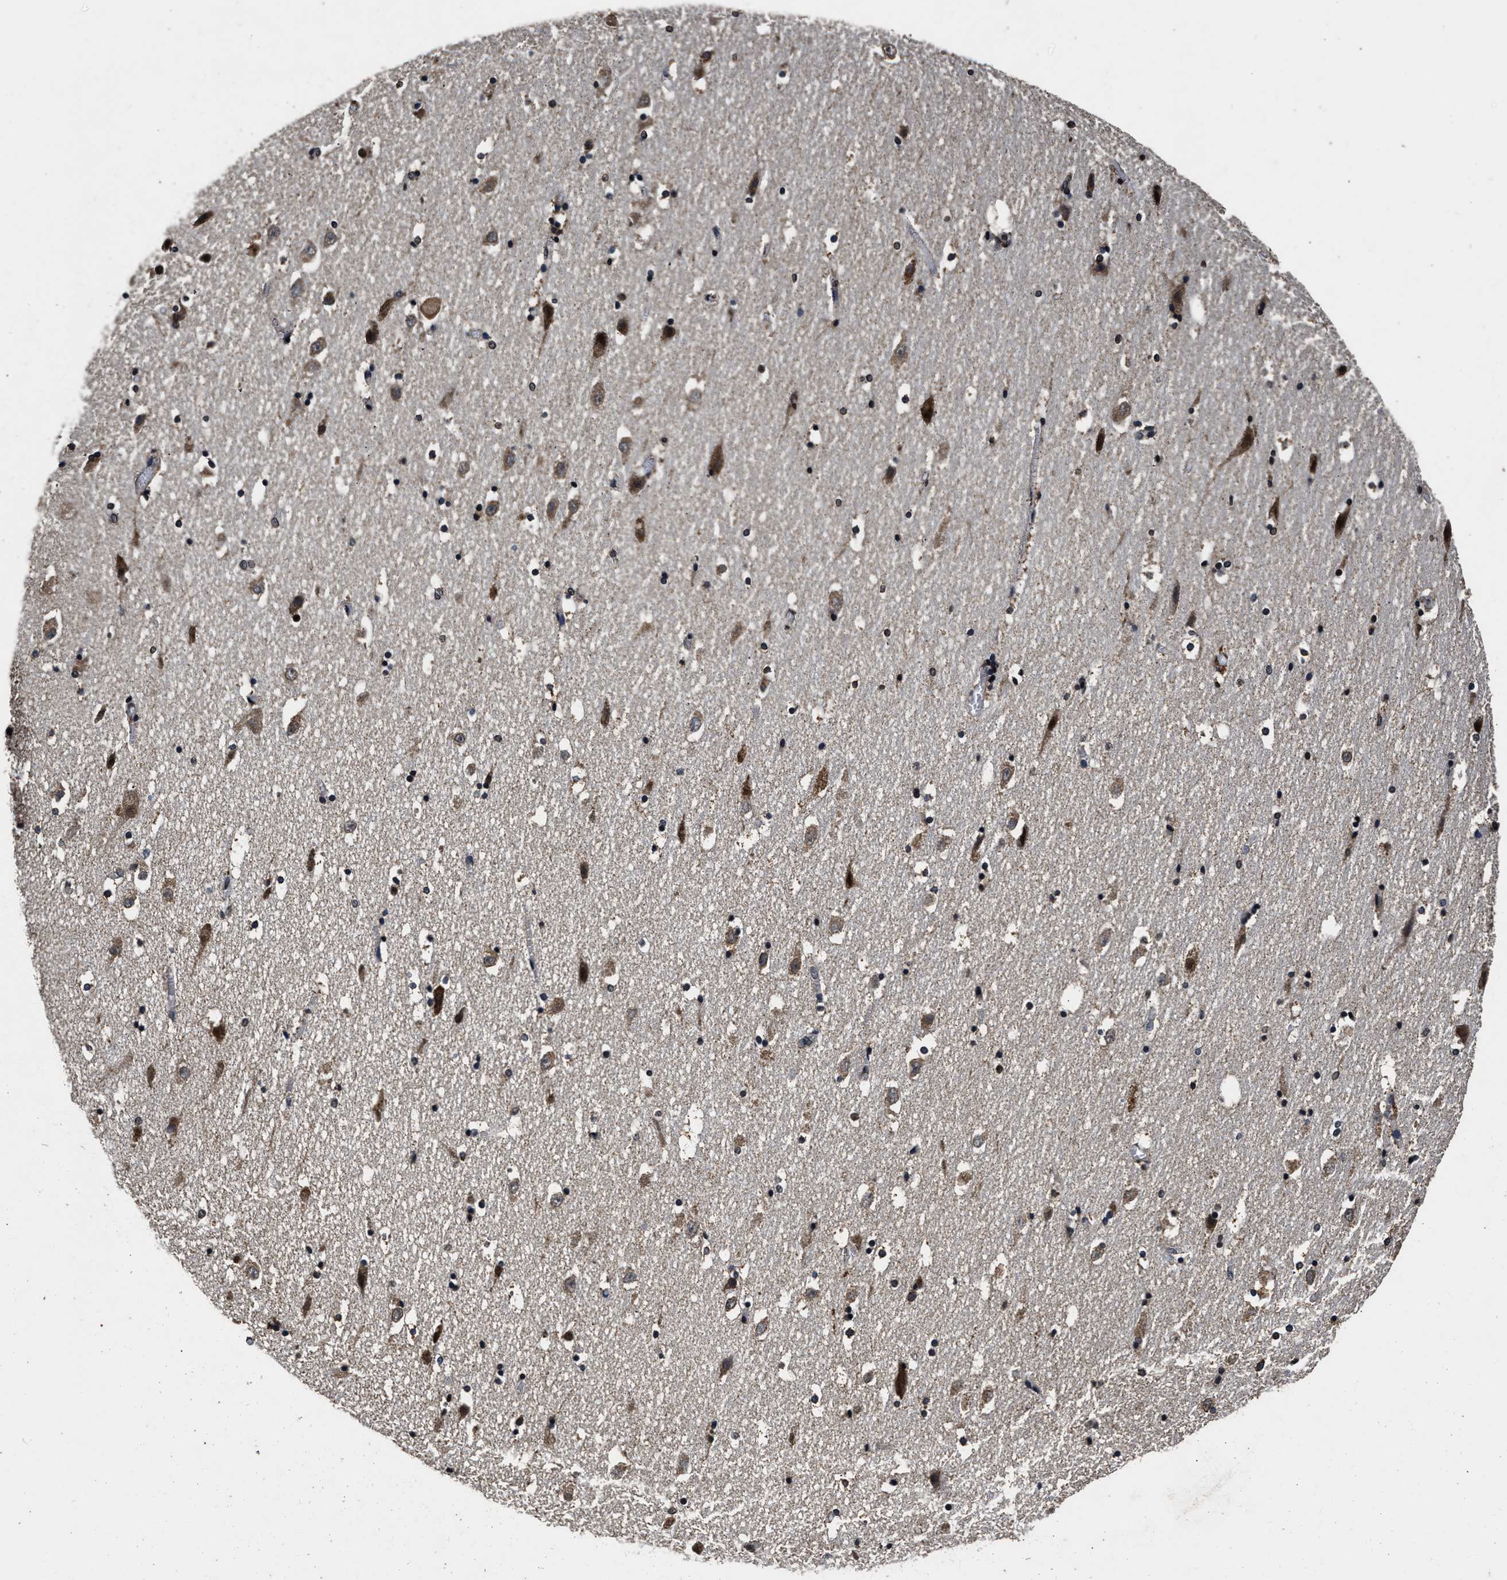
{"staining": {"intensity": "strong", "quantity": "25%-75%", "location": "nuclear"}, "tissue": "hippocampus", "cell_type": "Glial cells", "image_type": "normal", "snomed": [{"axis": "morphology", "description": "Normal tissue, NOS"}, {"axis": "topography", "description": "Hippocampus"}], "caption": "Hippocampus was stained to show a protein in brown. There is high levels of strong nuclear expression in about 25%-75% of glial cells. (Brightfield microscopy of DAB IHC at high magnification).", "gene": "CSTF1", "patient": {"sex": "male", "age": 45}}